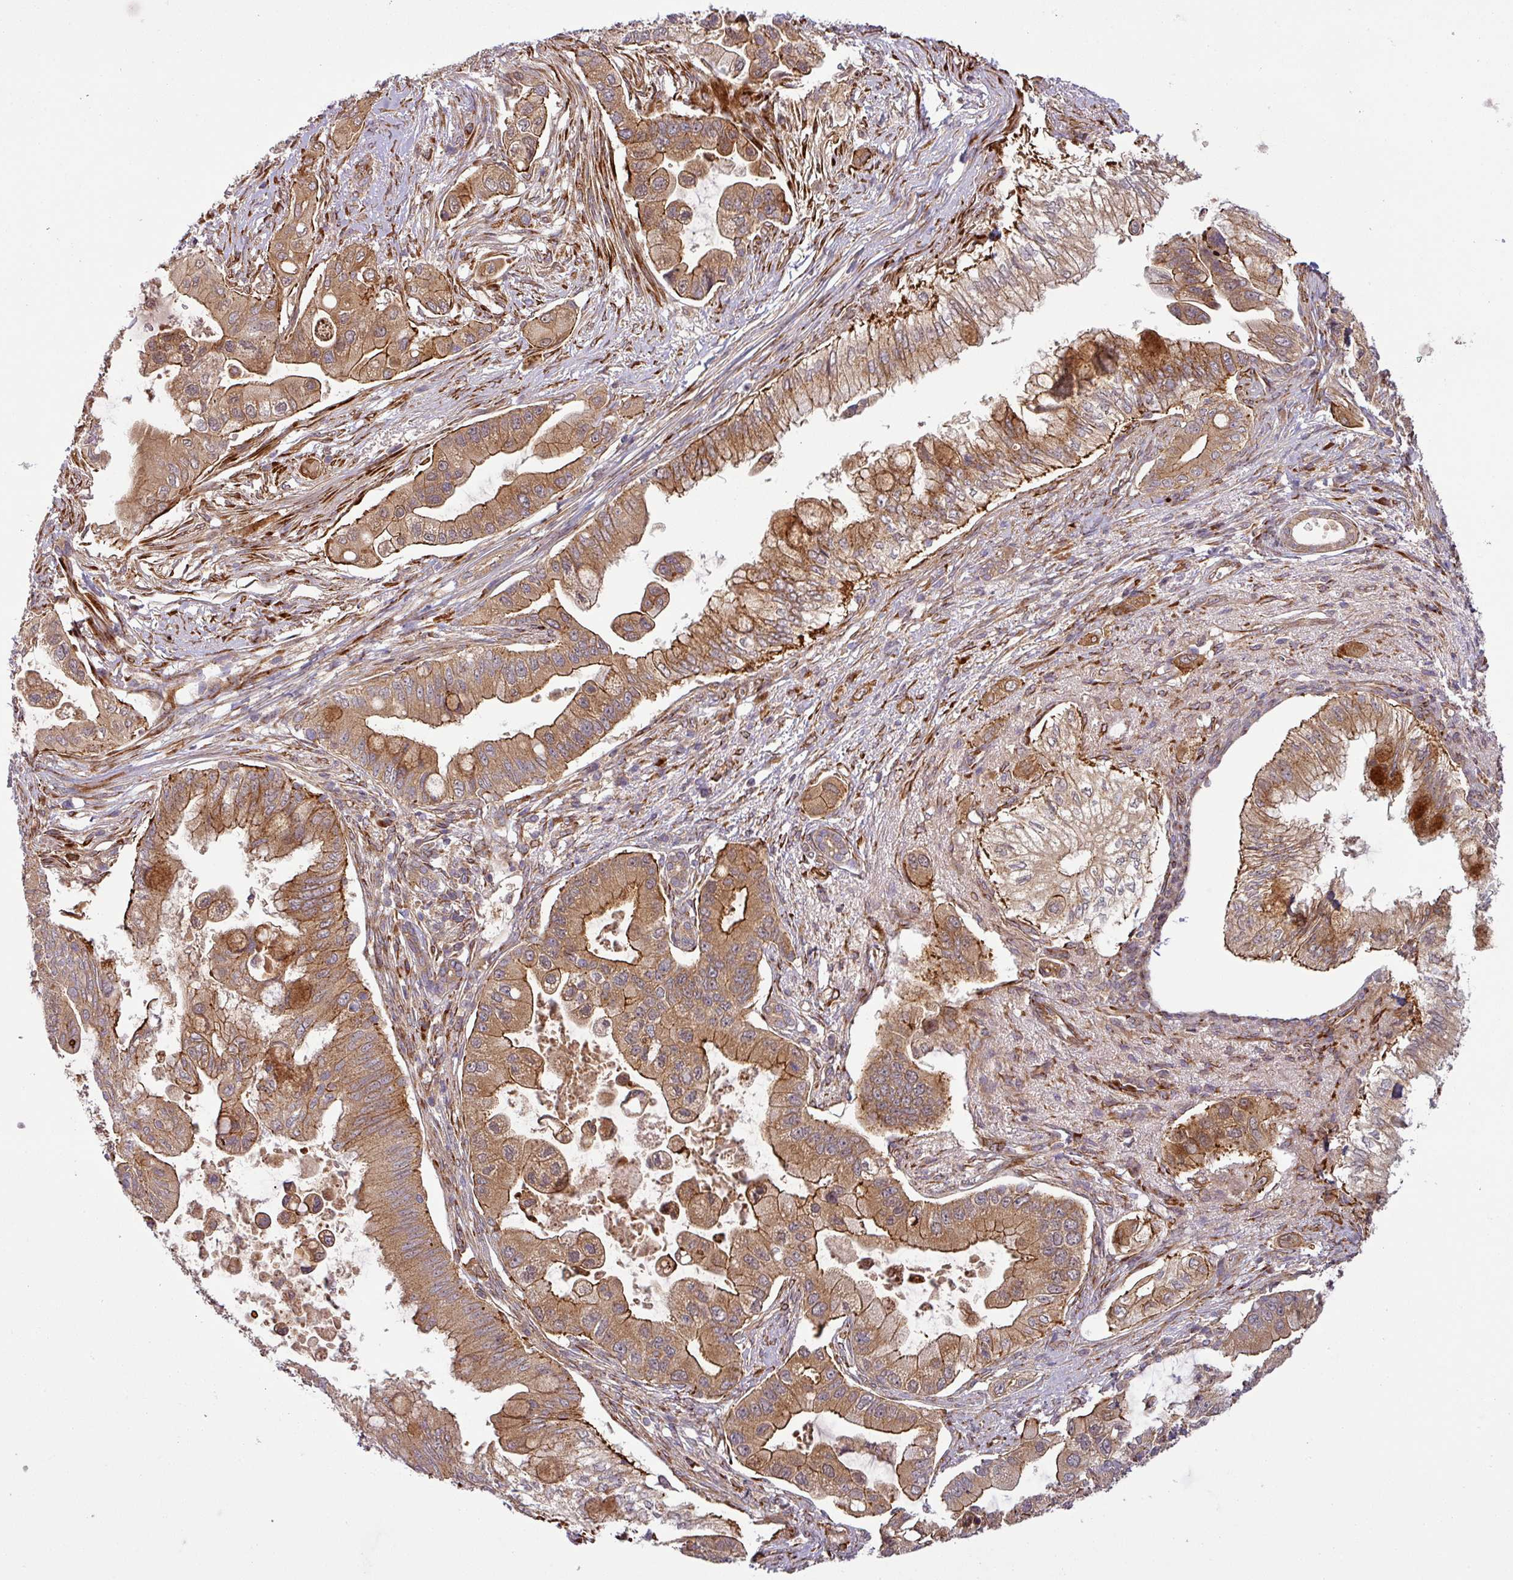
{"staining": {"intensity": "strong", "quantity": ">75%", "location": "cytoplasmic/membranous"}, "tissue": "pancreatic cancer", "cell_type": "Tumor cells", "image_type": "cancer", "snomed": [{"axis": "morphology", "description": "Adenocarcinoma, NOS"}, {"axis": "topography", "description": "Pancreas"}], "caption": "Tumor cells reveal high levels of strong cytoplasmic/membranous expression in about >75% of cells in pancreatic cancer. Ihc stains the protein in brown and the nuclei are stained blue.", "gene": "ART1", "patient": {"sex": "male", "age": 57}}